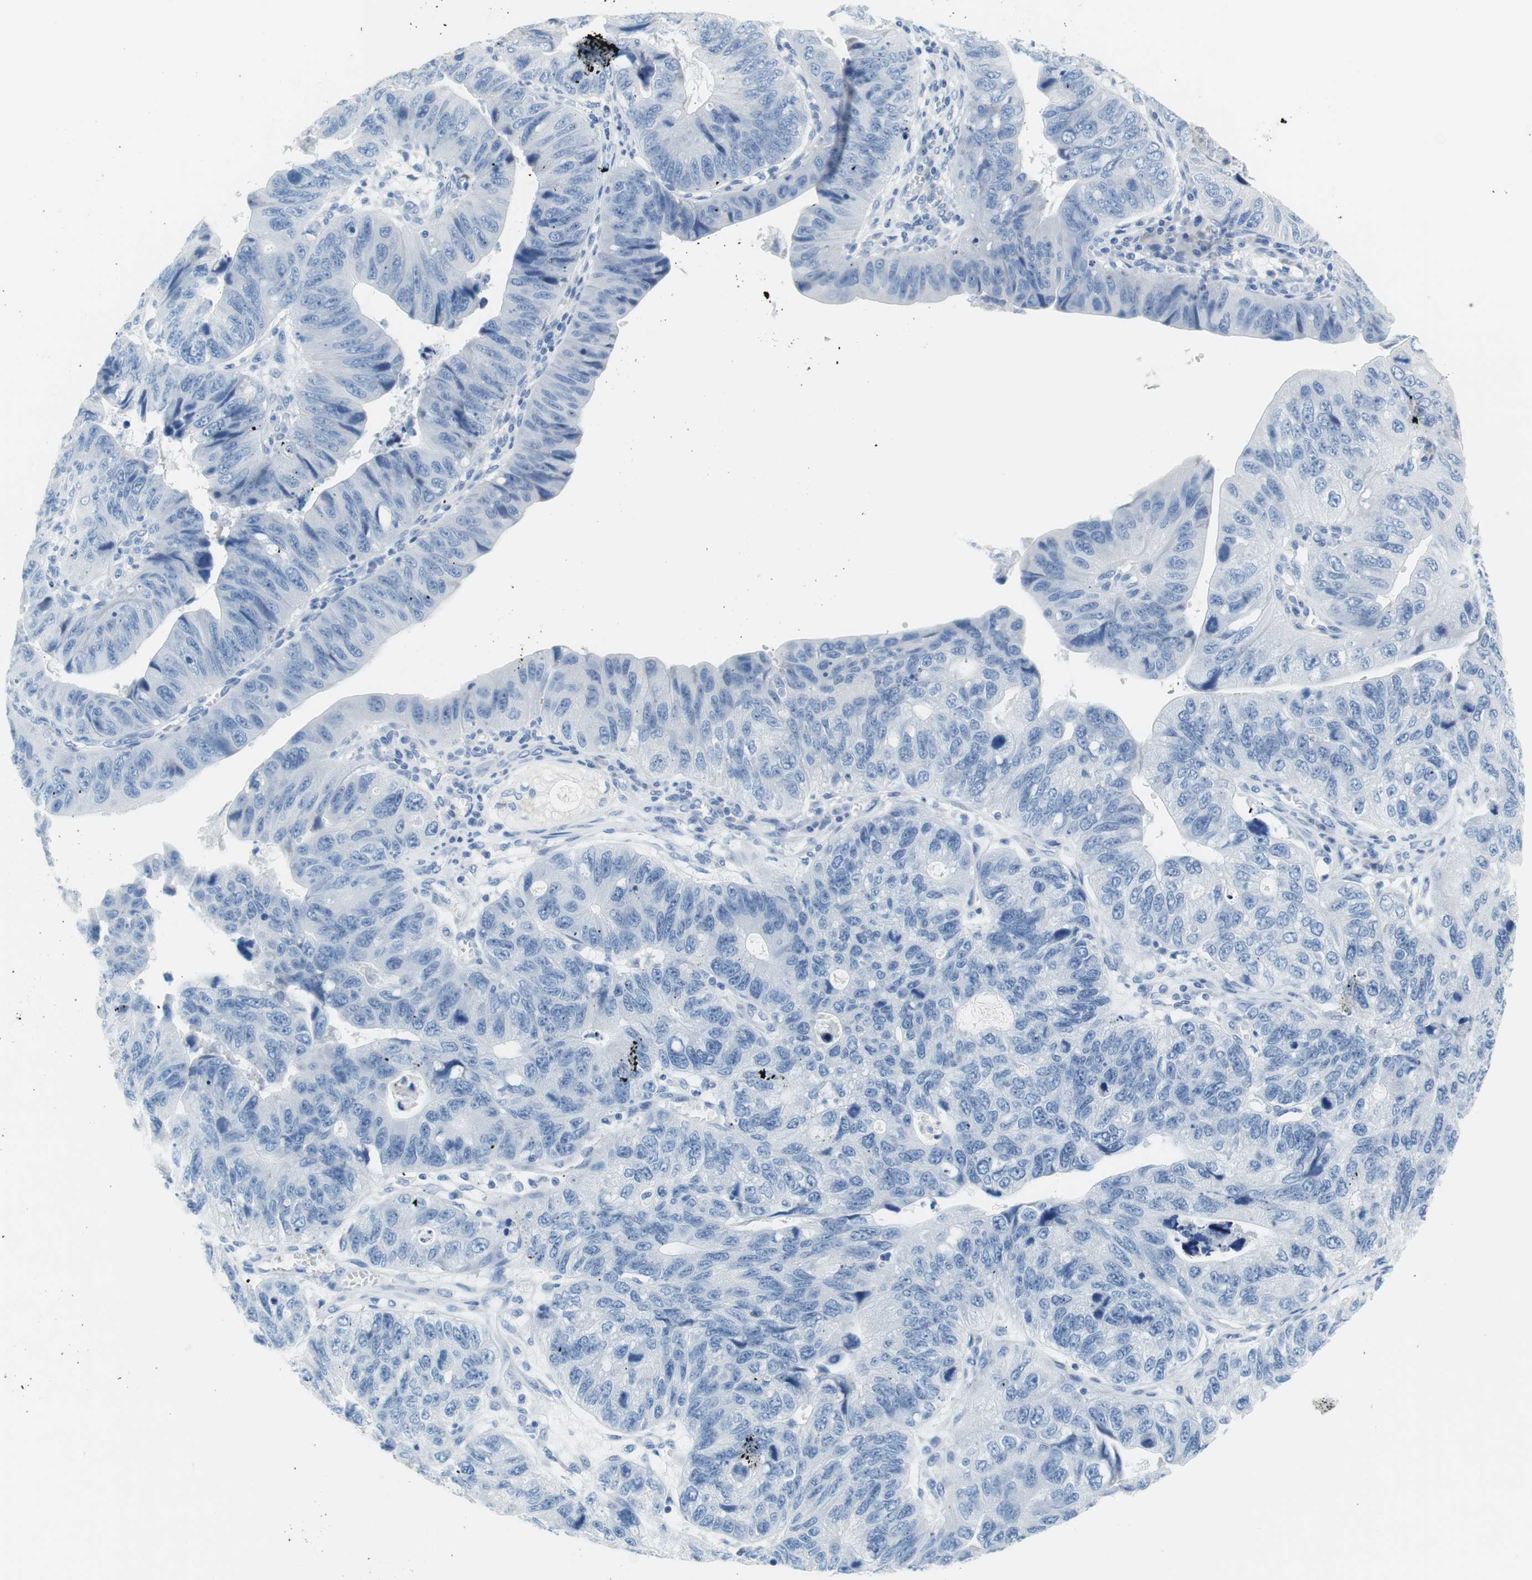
{"staining": {"intensity": "negative", "quantity": "none", "location": "none"}, "tissue": "stomach cancer", "cell_type": "Tumor cells", "image_type": "cancer", "snomed": [{"axis": "morphology", "description": "Adenocarcinoma, NOS"}, {"axis": "topography", "description": "Stomach"}], "caption": "Stomach cancer (adenocarcinoma) was stained to show a protein in brown. There is no significant expression in tumor cells. (DAB (3,3'-diaminobenzidine) immunohistochemistry (IHC) visualized using brightfield microscopy, high magnification).", "gene": "MYH1", "patient": {"sex": "male", "age": 59}}